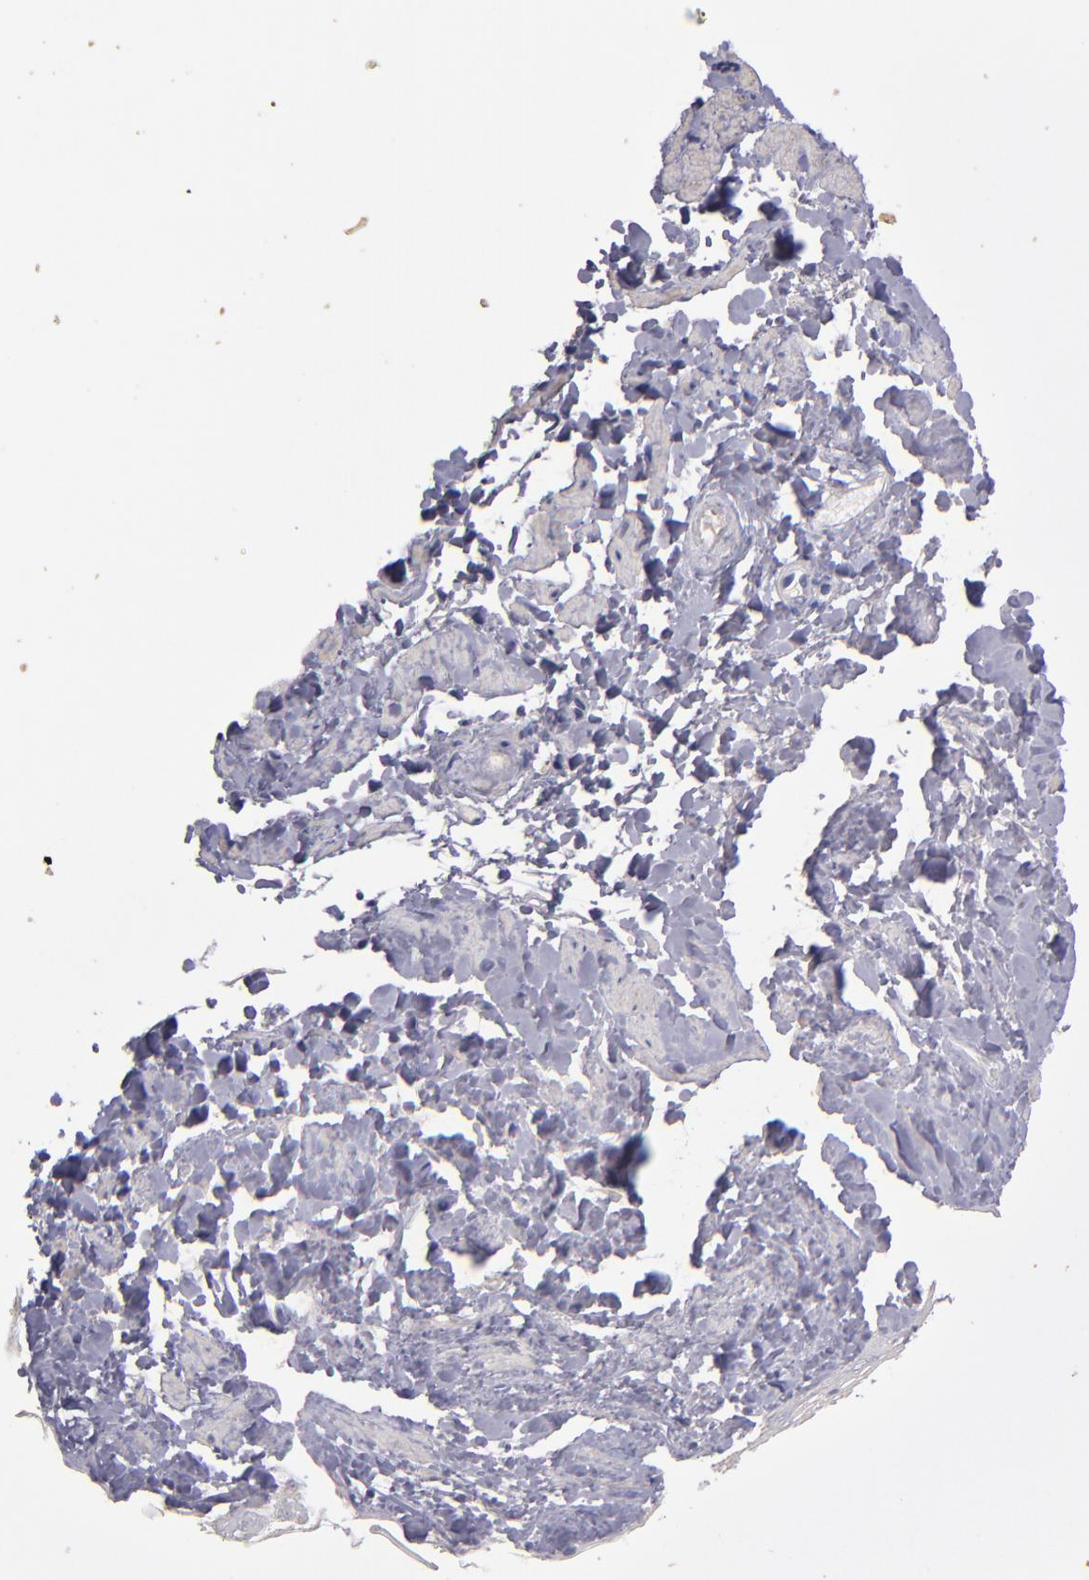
{"staining": {"intensity": "weak", "quantity": "<25%", "location": "cytoplasmic/membranous"}, "tissue": "vagina", "cell_type": "Squamous epithelial cells", "image_type": "normal", "snomed": [{"axis": "morphology", "description": "Normal tissue, NOS"}, {"axis": "topography", "description": "Vagina"}], "caption": "Benign vagina was stained to show a protein in brown. There is no significant positivity in squamous epithelial cells. (Brightfield microscopy of DAB immunohistochemistry at high magnification).", "gene": "MAGEE1", "patient": {"sex": "female", "age": 55}}